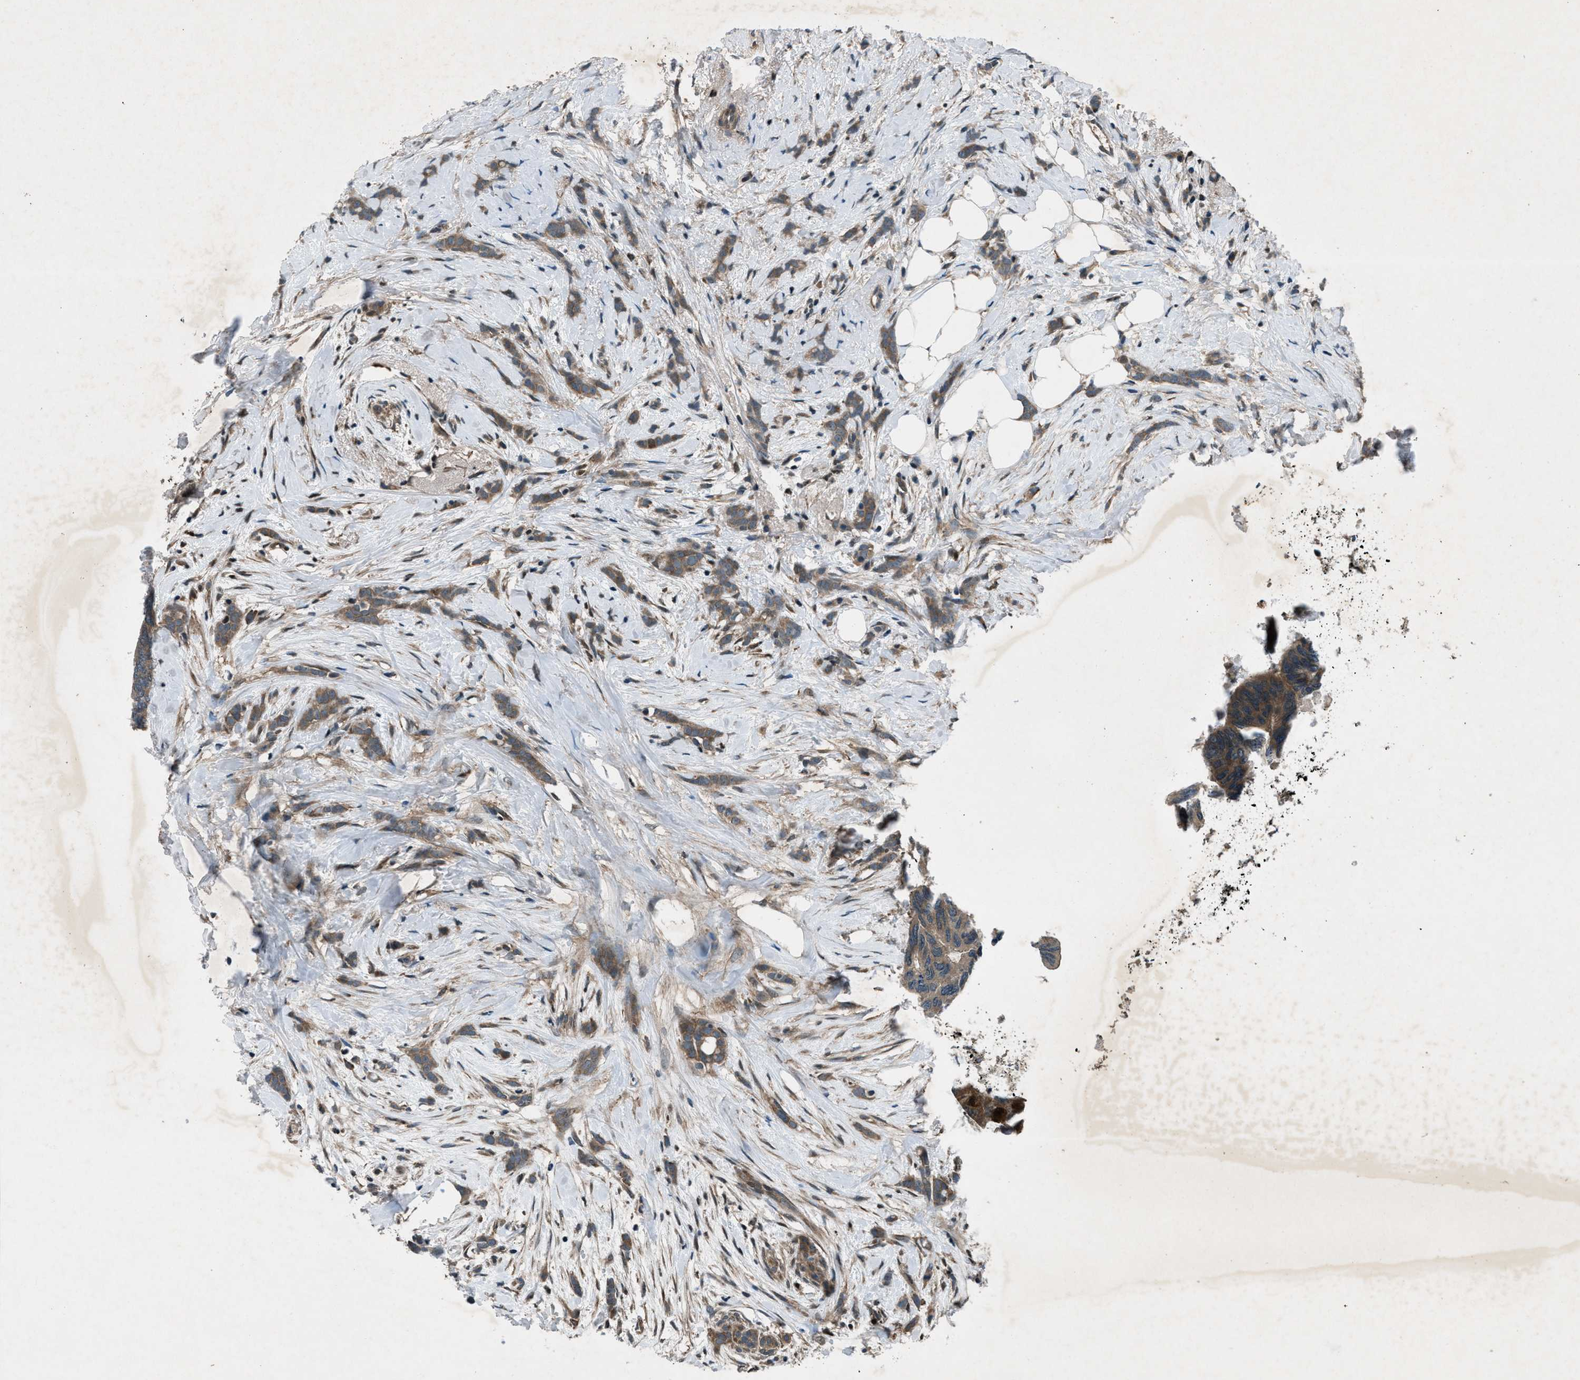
{"staining": {"intensity": "moderate", "quantity": ">75%", "location": "cytoplasmic/membranous"}, "tissue": "breast cancer", "cell_type": "Tumor cells", "image_type": "cancer", "snomed": [{"axis": "morphology", "description": "Lobular carcinoma, in situ"}, {"axis": "morphology", "description": "Lobular carcinoma"}, {"axis": "topography", "description": "Breast"}], "caption": "Moderate cytoplasmic/membranous positivity for a protein is appreciated in approximately >75% of tumor cells of breast lobular carcinoma in situ using immunohistochemistry (IHC).", "gene": "EPSTI1", "patient": {"sex": "female", "age": 41}}